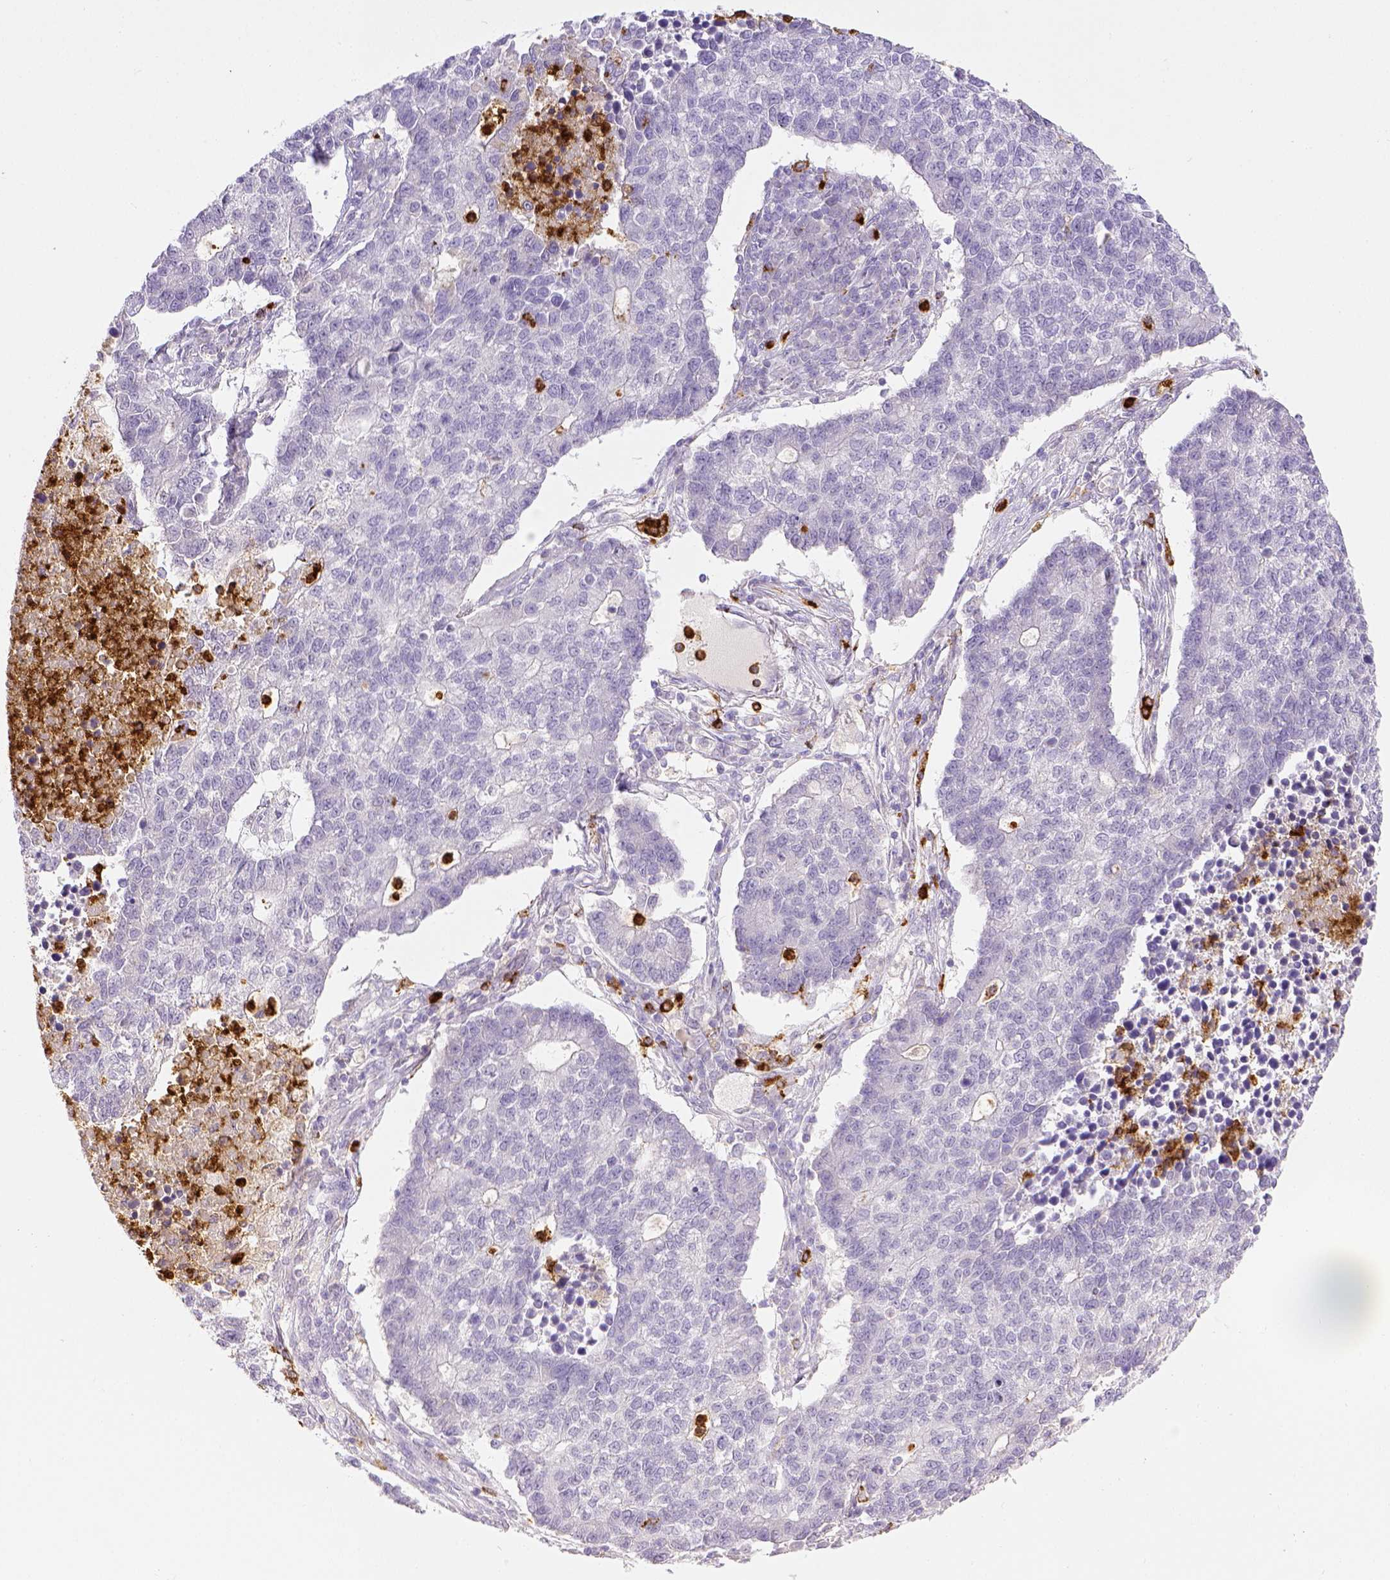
{"staining": {"intensity": "negative", "quantity": "none", "location": "none"}, "tissue": "lung cancer", "cell_type": "Tumor cells", "image_type": "cancer", "snomed": [{"axis": "morphology", "description": "Adenocarcinoma, NOS"}, {"axis": "topography", "description": "Lung"}], "caption": "Immunohistochemistry (IHC) of lung cancer (adenocarcinoma) shows no expression in tumor cells. Nuclei are stained in blue.", "gene": "ITGAM", "patient": {"sex": "male", "age": 57}}